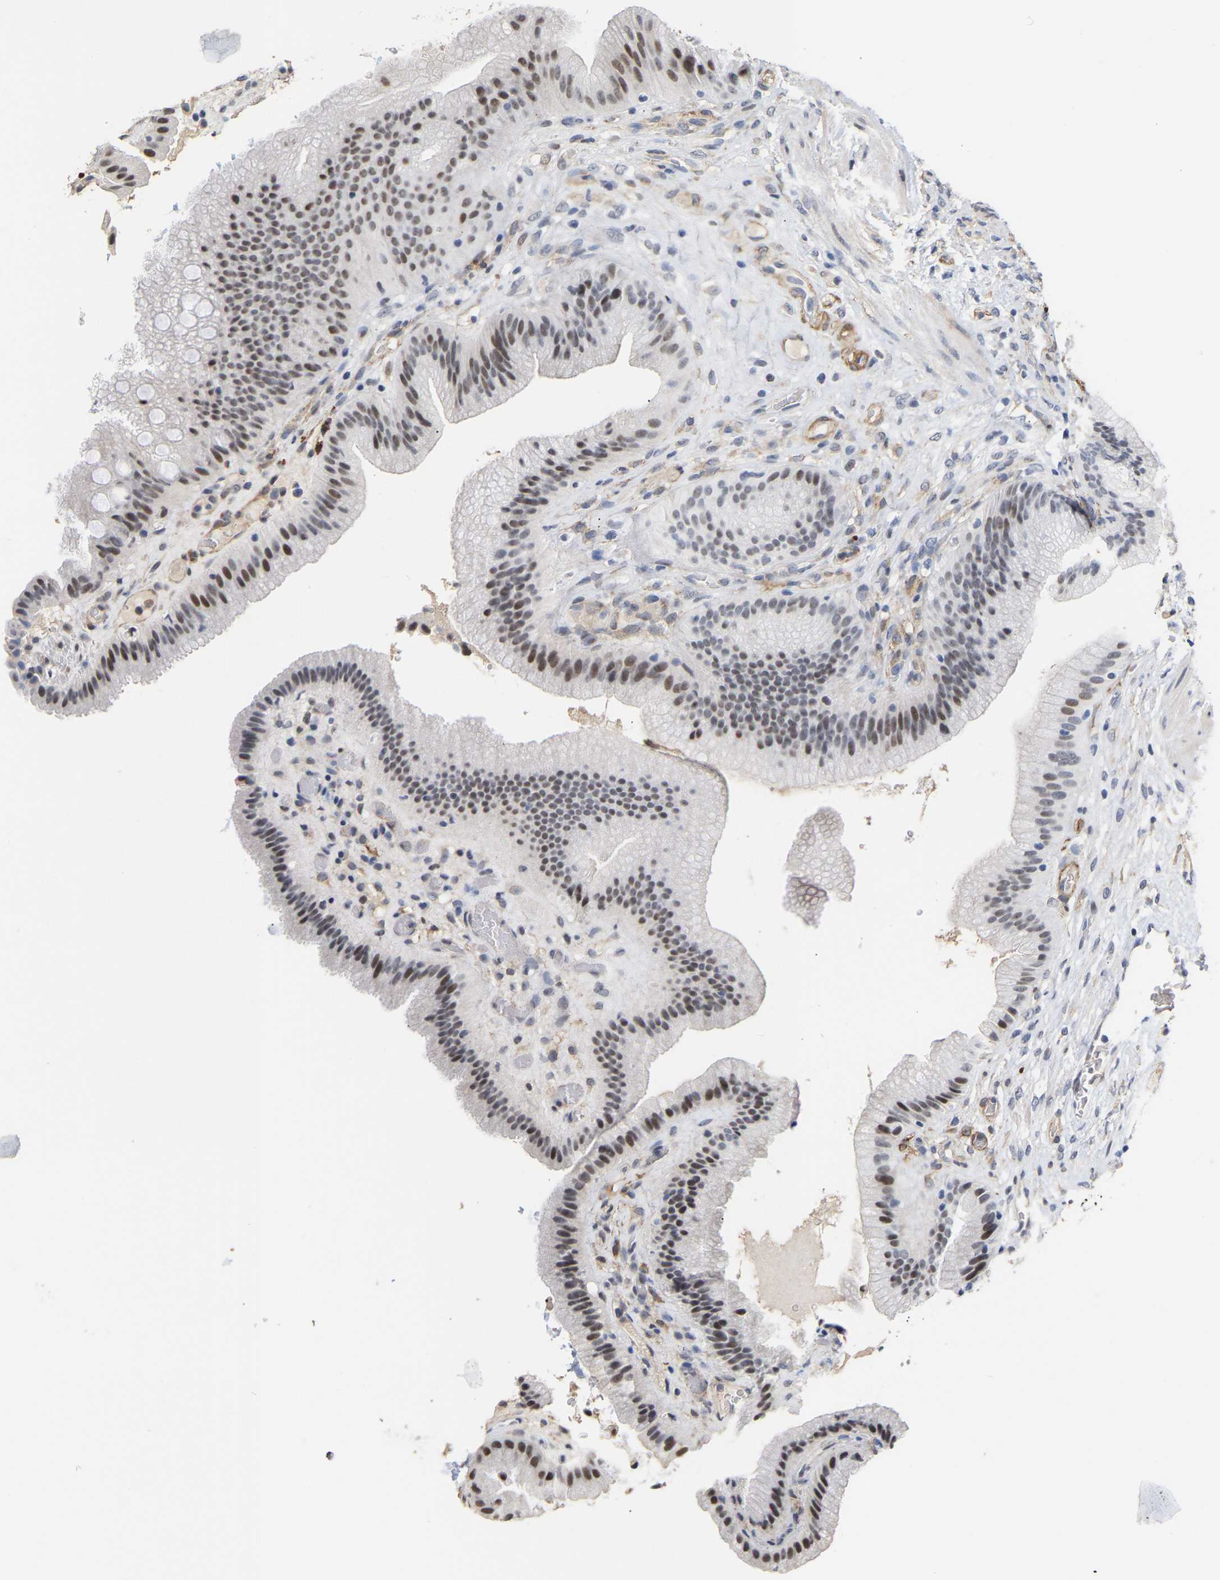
{"staining": {"intensity": "moderate", "quantity": "<25%", "location": "nuclear"}, "tissue": "gallbladder", "cell_type": "Glandular cells", "image_type": "normal", "snomed": [{"axis": "morphology", "description": "Normal tissue, NOS"}, {"axis": "topography", "description": "Gallbladder"}], "caption": "Protein analysis of benign gallbladder displays moderate nuclear expression in approximately <25% of glandular cells.", "gene": "AMPH", "patient": {"sex": "male", "age": 49}}